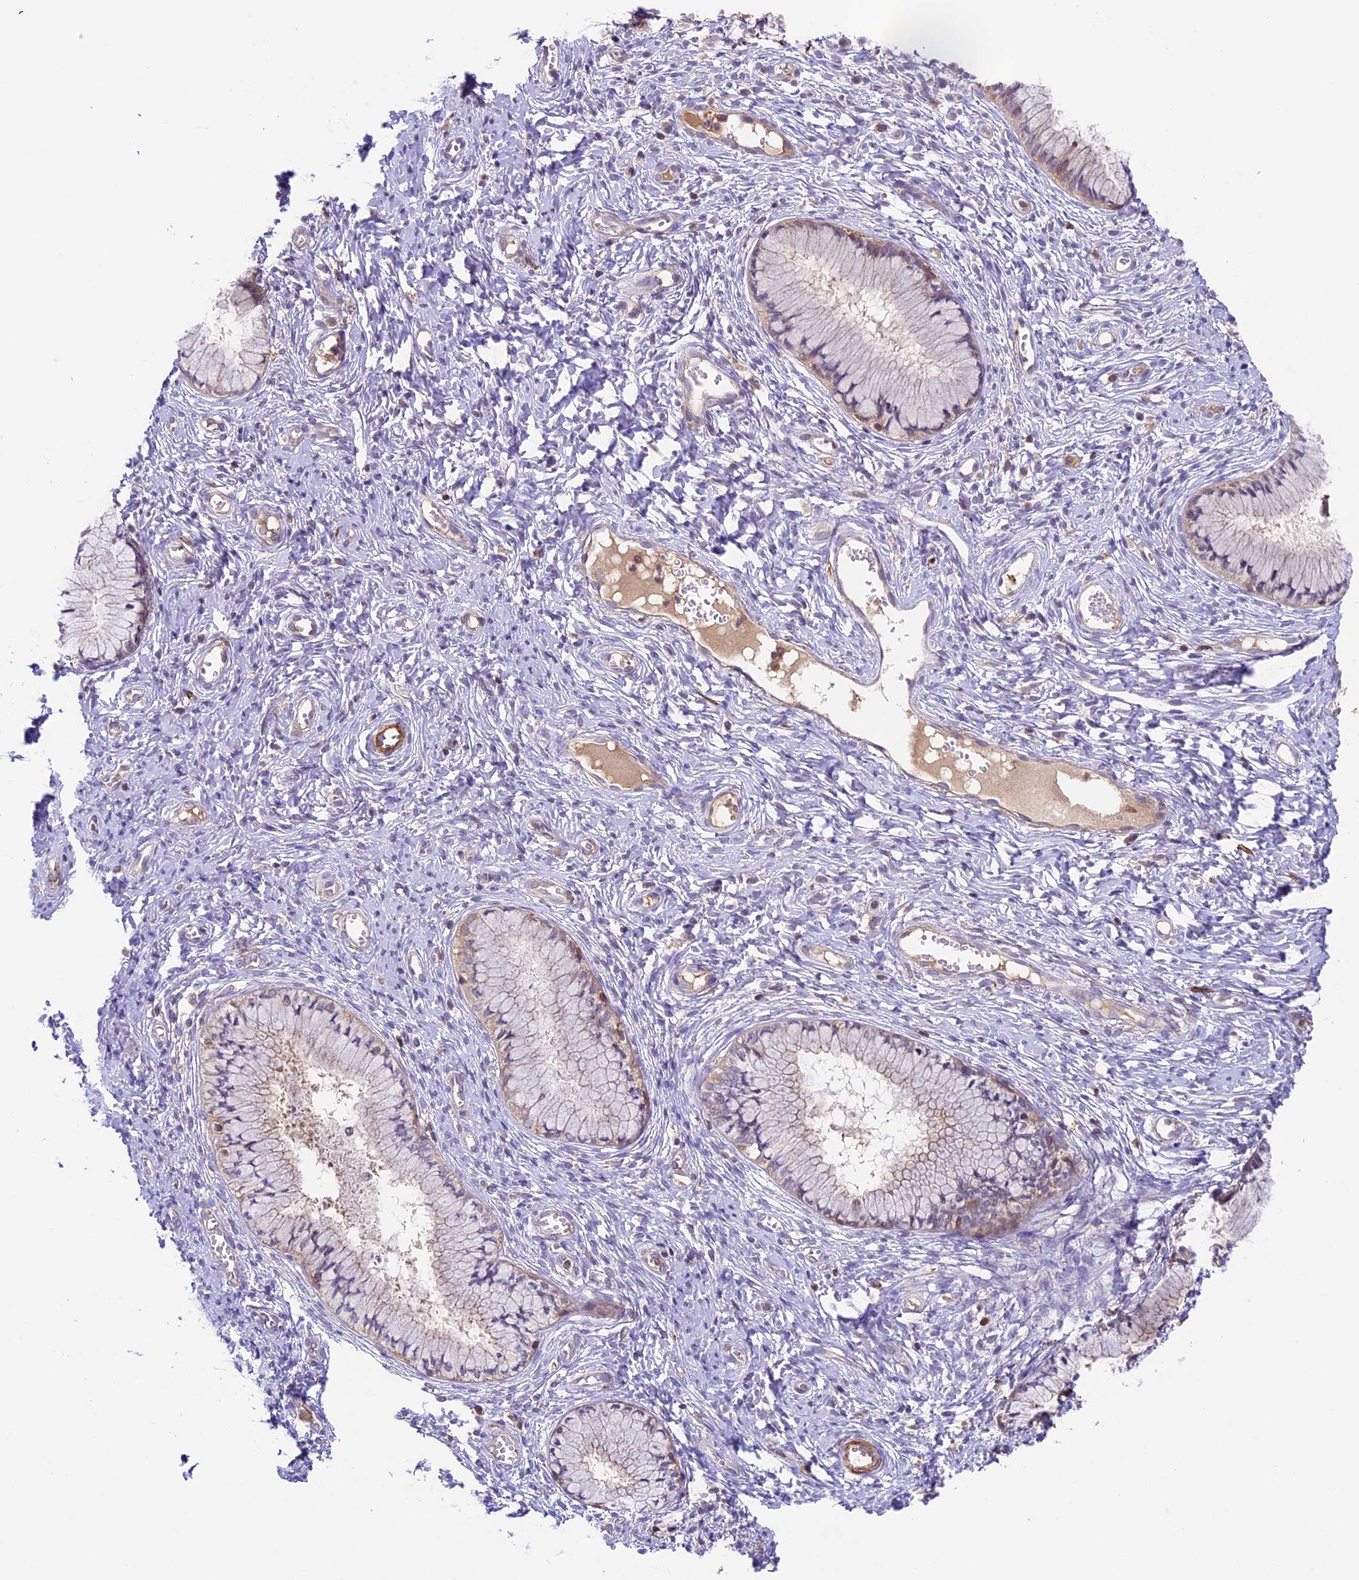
{"staining": {"intensity": "weak", "quantity": "<25%", "location": "cytoplasmic/membranous"}, "tissue": "cervix", "cell_type": "Glandular cells", "image_type": "normal", "snomed": [{"axis": "morphology", "description": "Normal tissue, NOS"}, {"axis": "topography", "description": "Cervix"}], "caption": "Immunohistochemistry of normal cervix displays no staining in glandular cells.", "gene": "TBC1D1", "patient": {"sex": "female", "age": 42}}